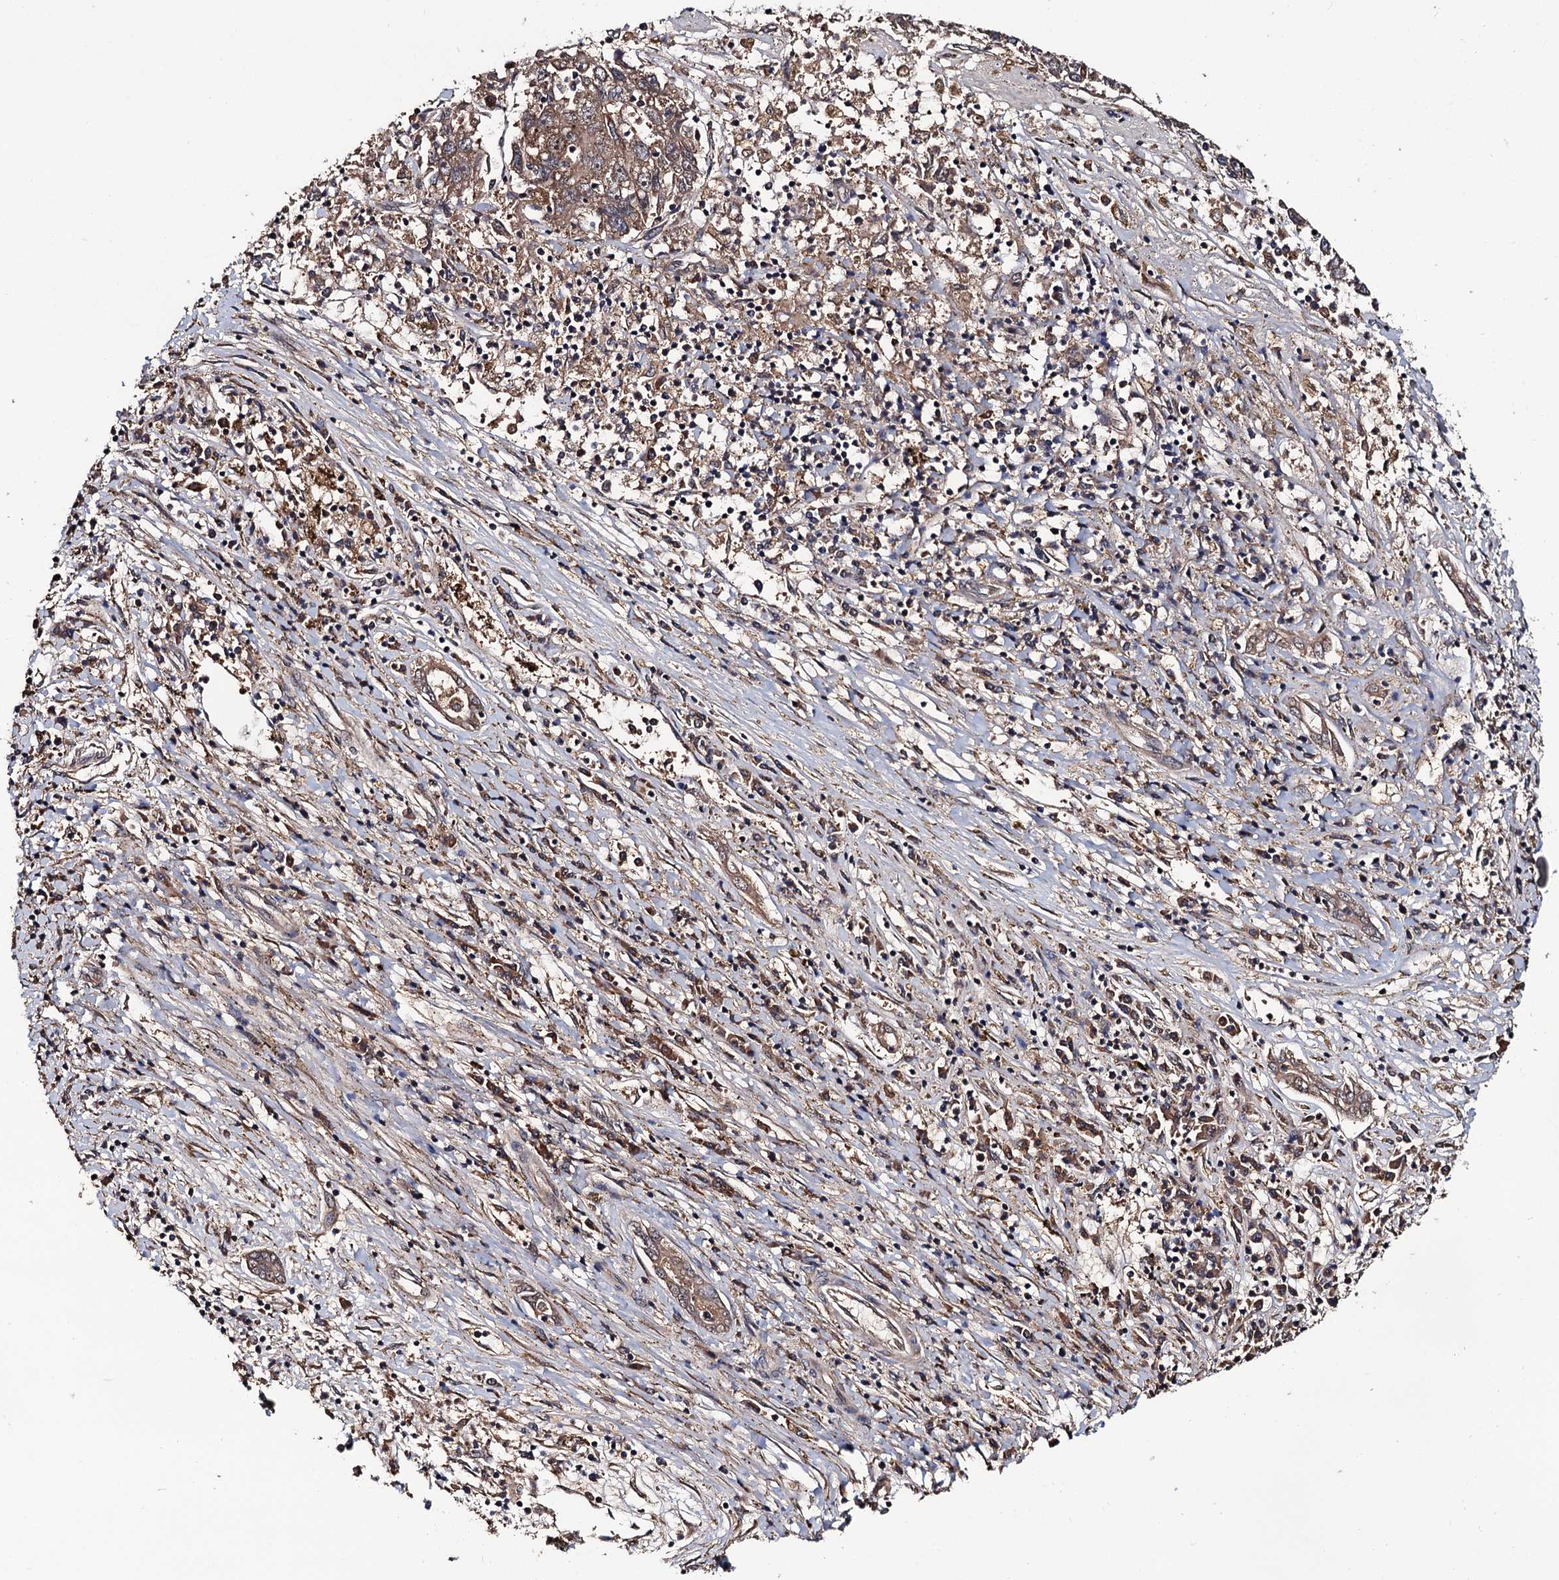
{"staining": {"intensity": "weak", "quantity": ">75%", "location": "cytoplasmic/membranous"}, "tissue": "liver cancer", "cell_type": "Tumor cells", "image_type": "cancer", "snomed": [{"axis": "morphology", "description": "Carcinoma, Hepatocellular, NOS"}, {"axis": "topography", "description": "Liver"}], "caption": "This image exhibits immunohistochemistry (IHC) staining of human liver cancer (hepatocellular carcinoma), with low weak cytoplasmic/membranous positivity in about >75% of tumor cells.", "gene": "RGS11", "patient": {"sex": "male", "age": 49}}